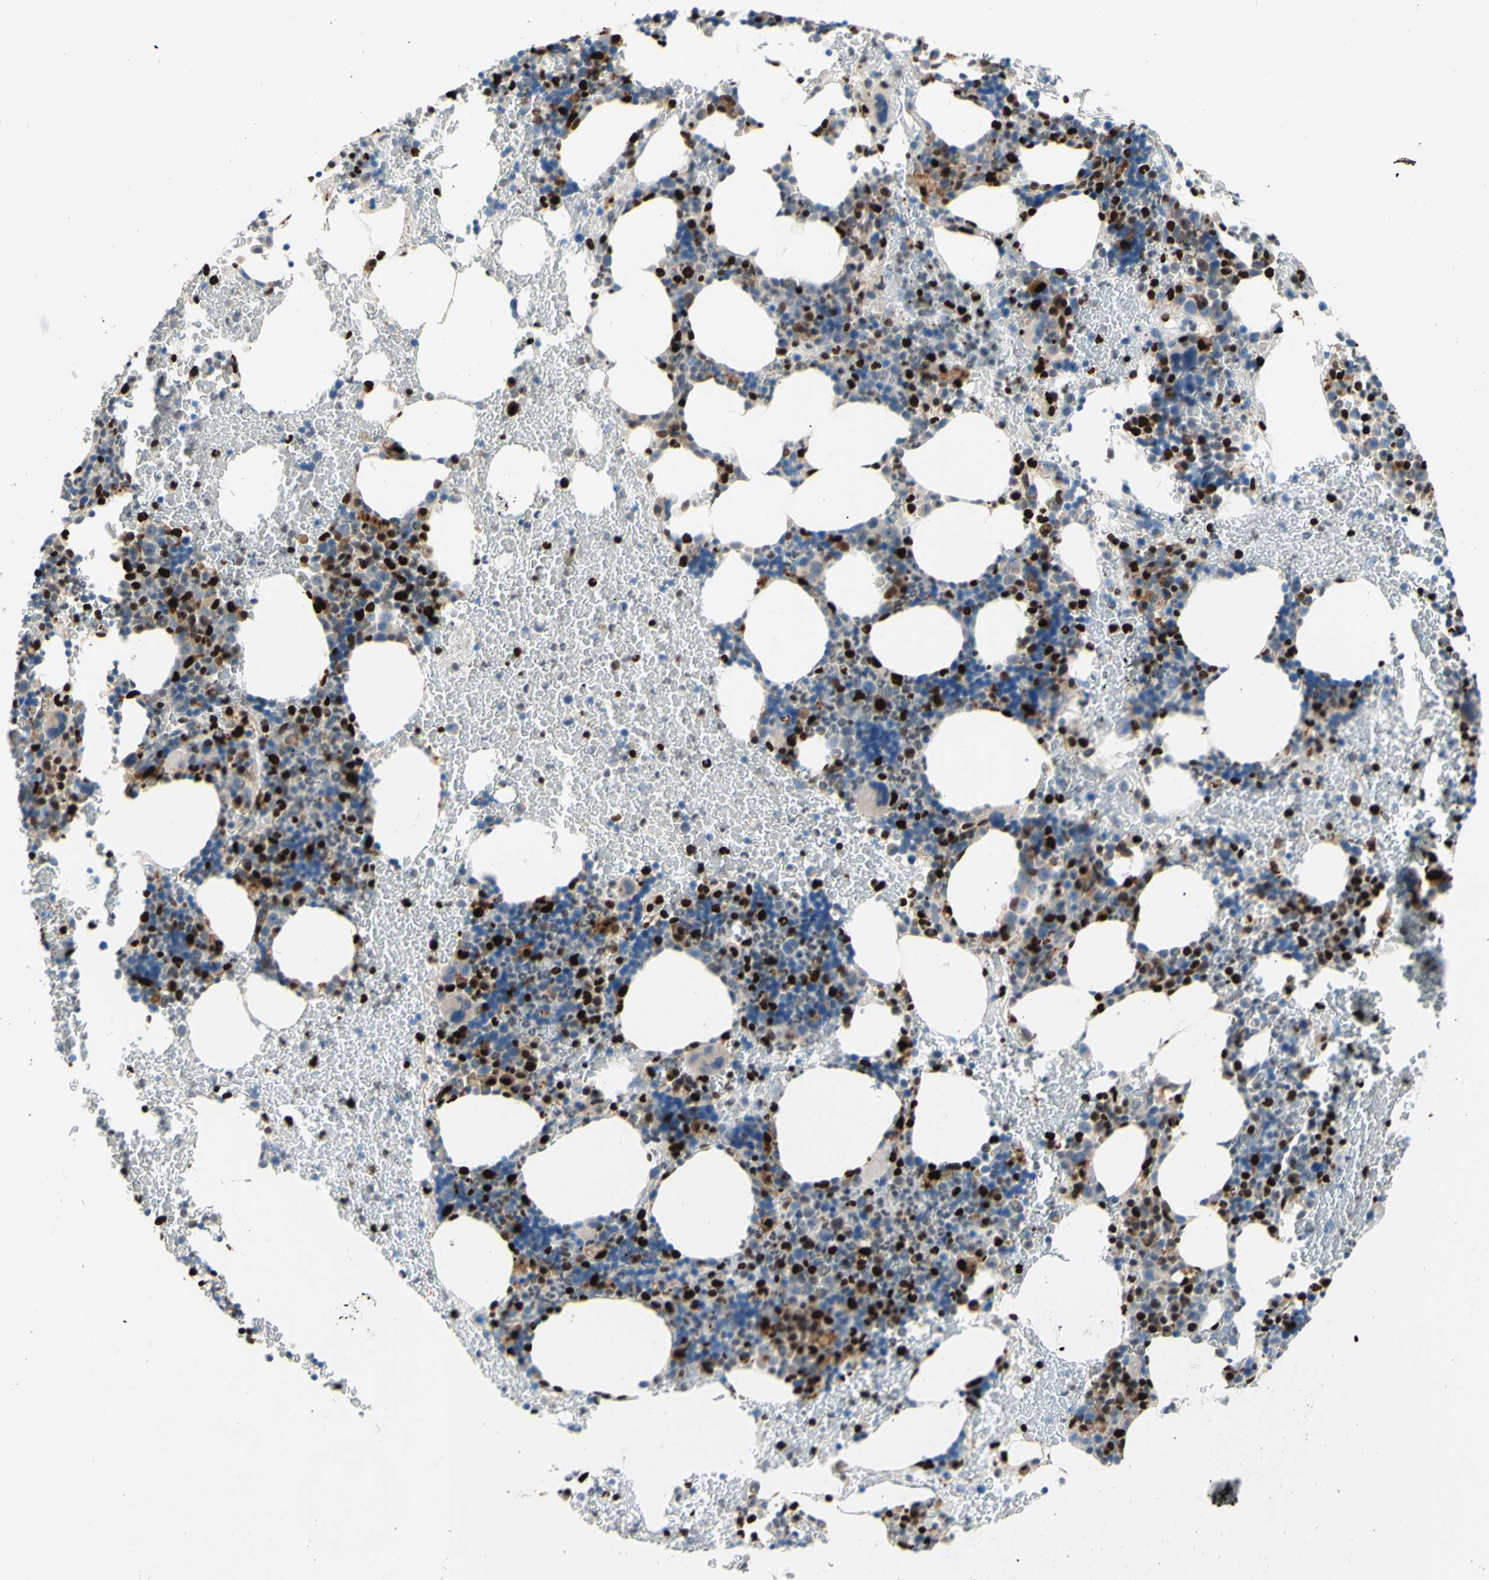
{"staining": {"intensity": "strong", "quantity": "25%-75%", "location": "cytoplasmic/membranous,nuclear"}, "tissue": "bone marrow", "cell_type": "Hematopoietic cells", "image_type": "normal", "snomed": [{"axis": "morphology", "description": "Normal tissue, NOS"}, {"axis": "morphology", "description": "Inflammation, NOS"}, {"axis": "topography", "description": "Bone marrow"}], "caption": "Brown immunohistochemical staining in benign human bone marrow shows strong cytoplasmic/membranous,nuclear staining in approximately 25%-75% of hematopoietic cells. (DAB = brown stain, brightfield microscopy at high magnification).", "gene": "EED", "patient": {"sex": "male", "age": 72}}